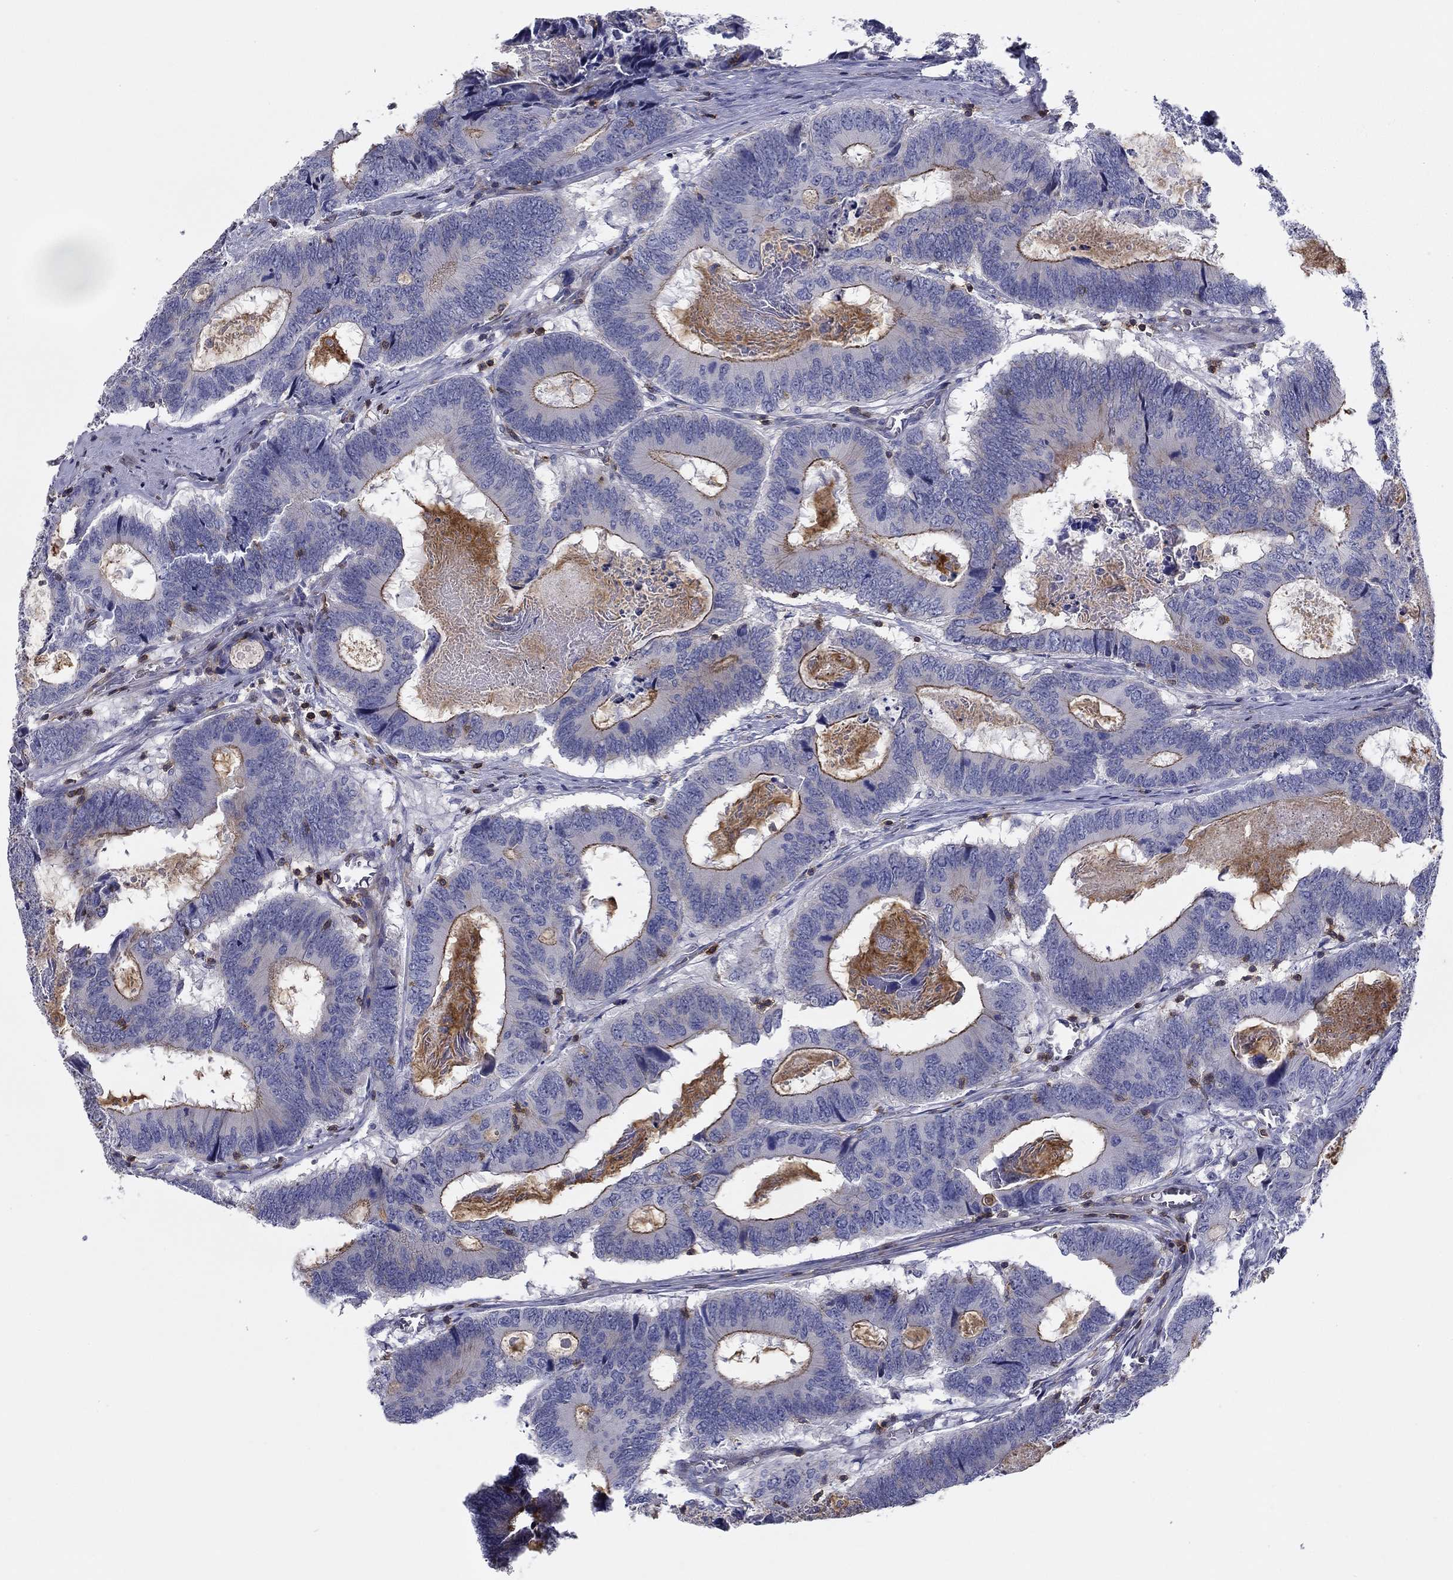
{"staining": {"intensity": "strong", "quantity": "<25%", "location": "cytoplasmic/membranous"}, "tissue": "colorectal cancer", "cell_type": "Tumor cells", "image_type": "cancer", "snomed": [{"axis": "morphology", "description": "Adenocarcinoma, NOS"}, {"axis": "topography", "description": "Colon"}], "caption": "A micrograph of adenocarcinoma (colorectal) stained for a protein shows strong cytoplasmic/membranous brown staining in tumor cells.", "gene": "SIT1", "patient": {"sex": "female", "age": 82}}